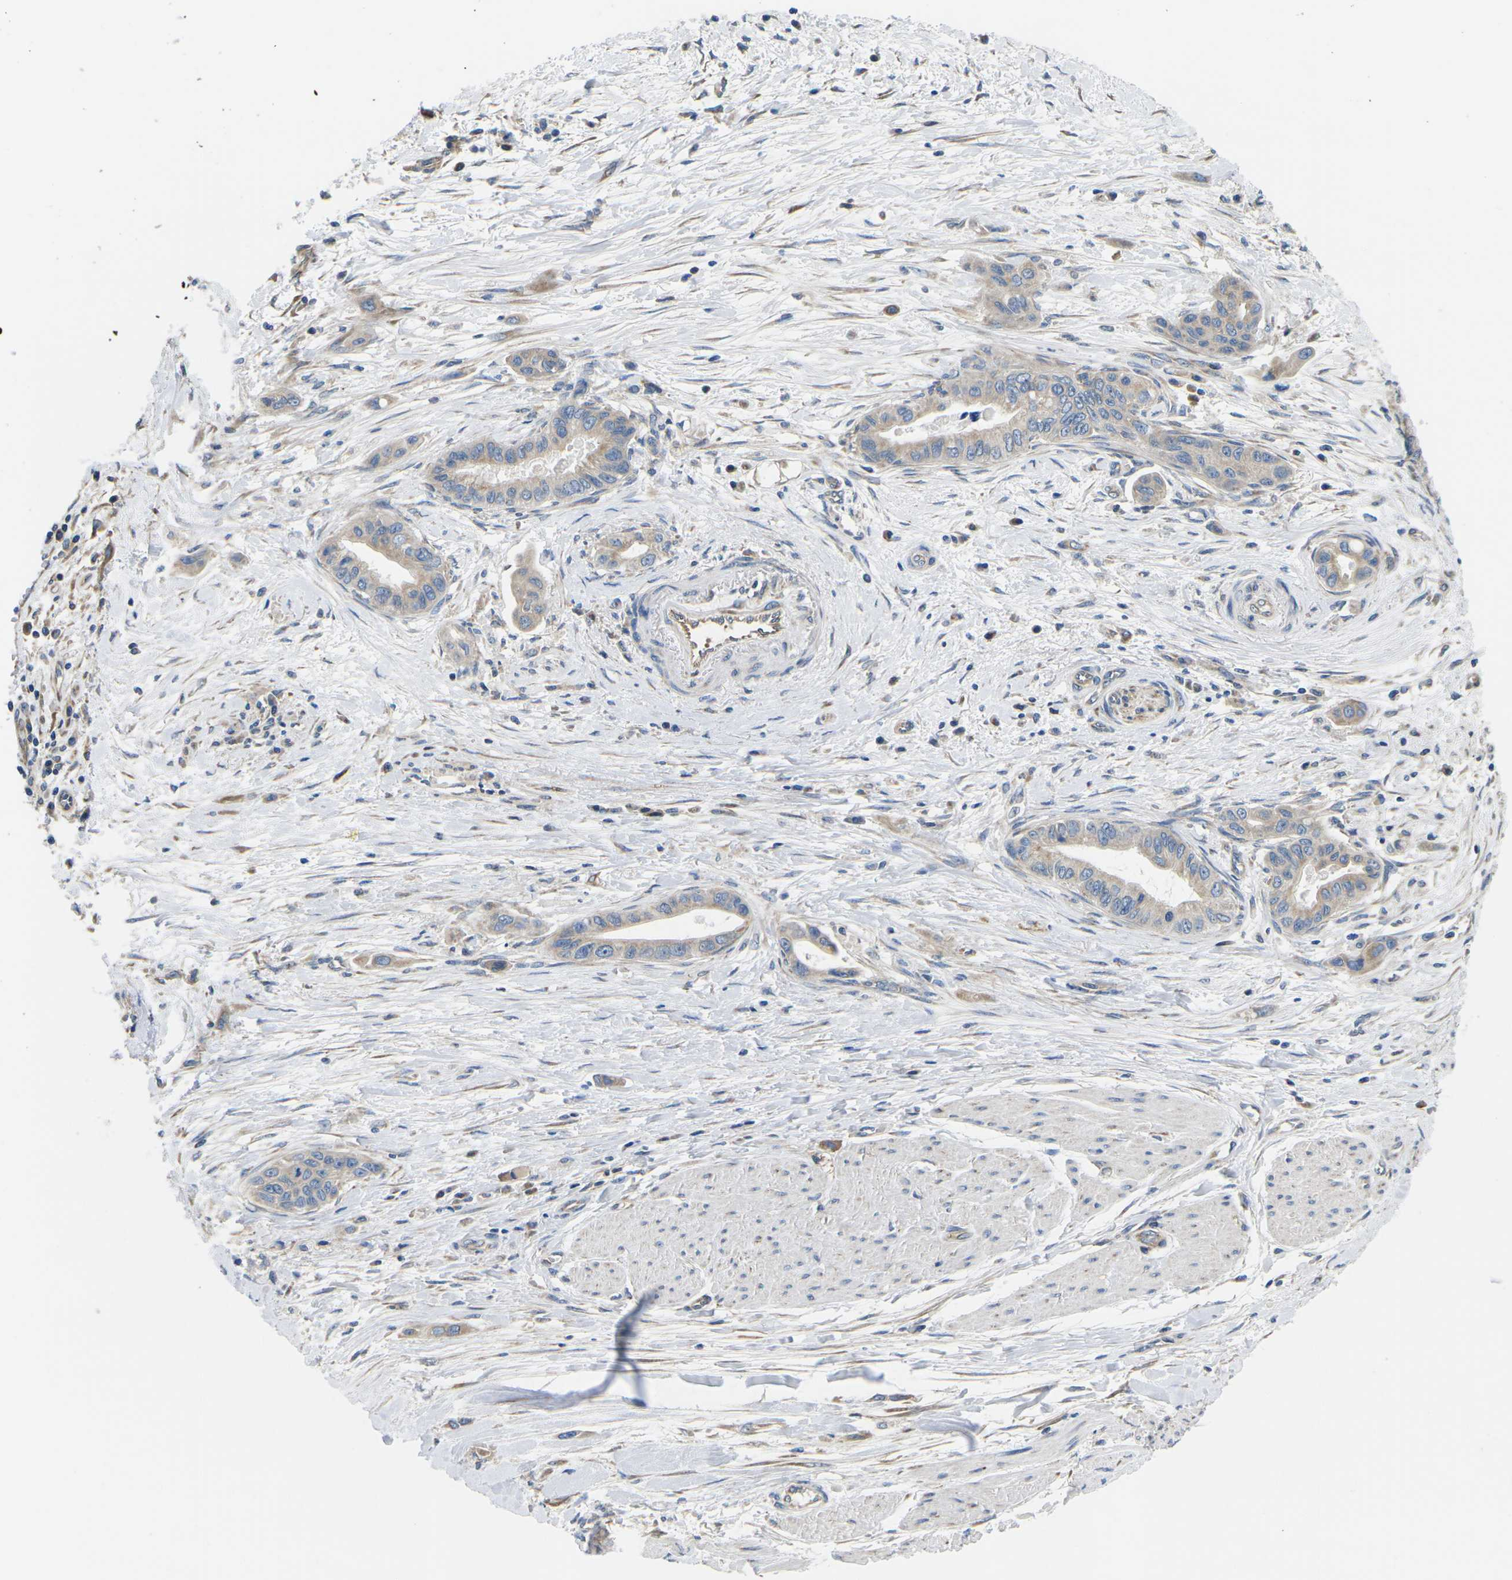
{"staining": {"intensity": "weak", "quantity": ">75%", "location": "cytoplasmic/membranous"}, "tissue": "pancreatic cancer", "cell_type": "Tumor cells", "image_type": "cancer", "snomed": [{"axis": "morphology", "description": "Adenocarcinoma, NOS"}, {"axis": "topography", "description": "Pancreas"}], "caption": "Weak cytoplasmic/membranous staining for a protein is seen in about >75% of tumor cells of adenocarcinoma (pancreatic) using immunohistochemistry (IHC).", "gene": "TMEFF2", "patient": {"sex": "female", "age": 73}}